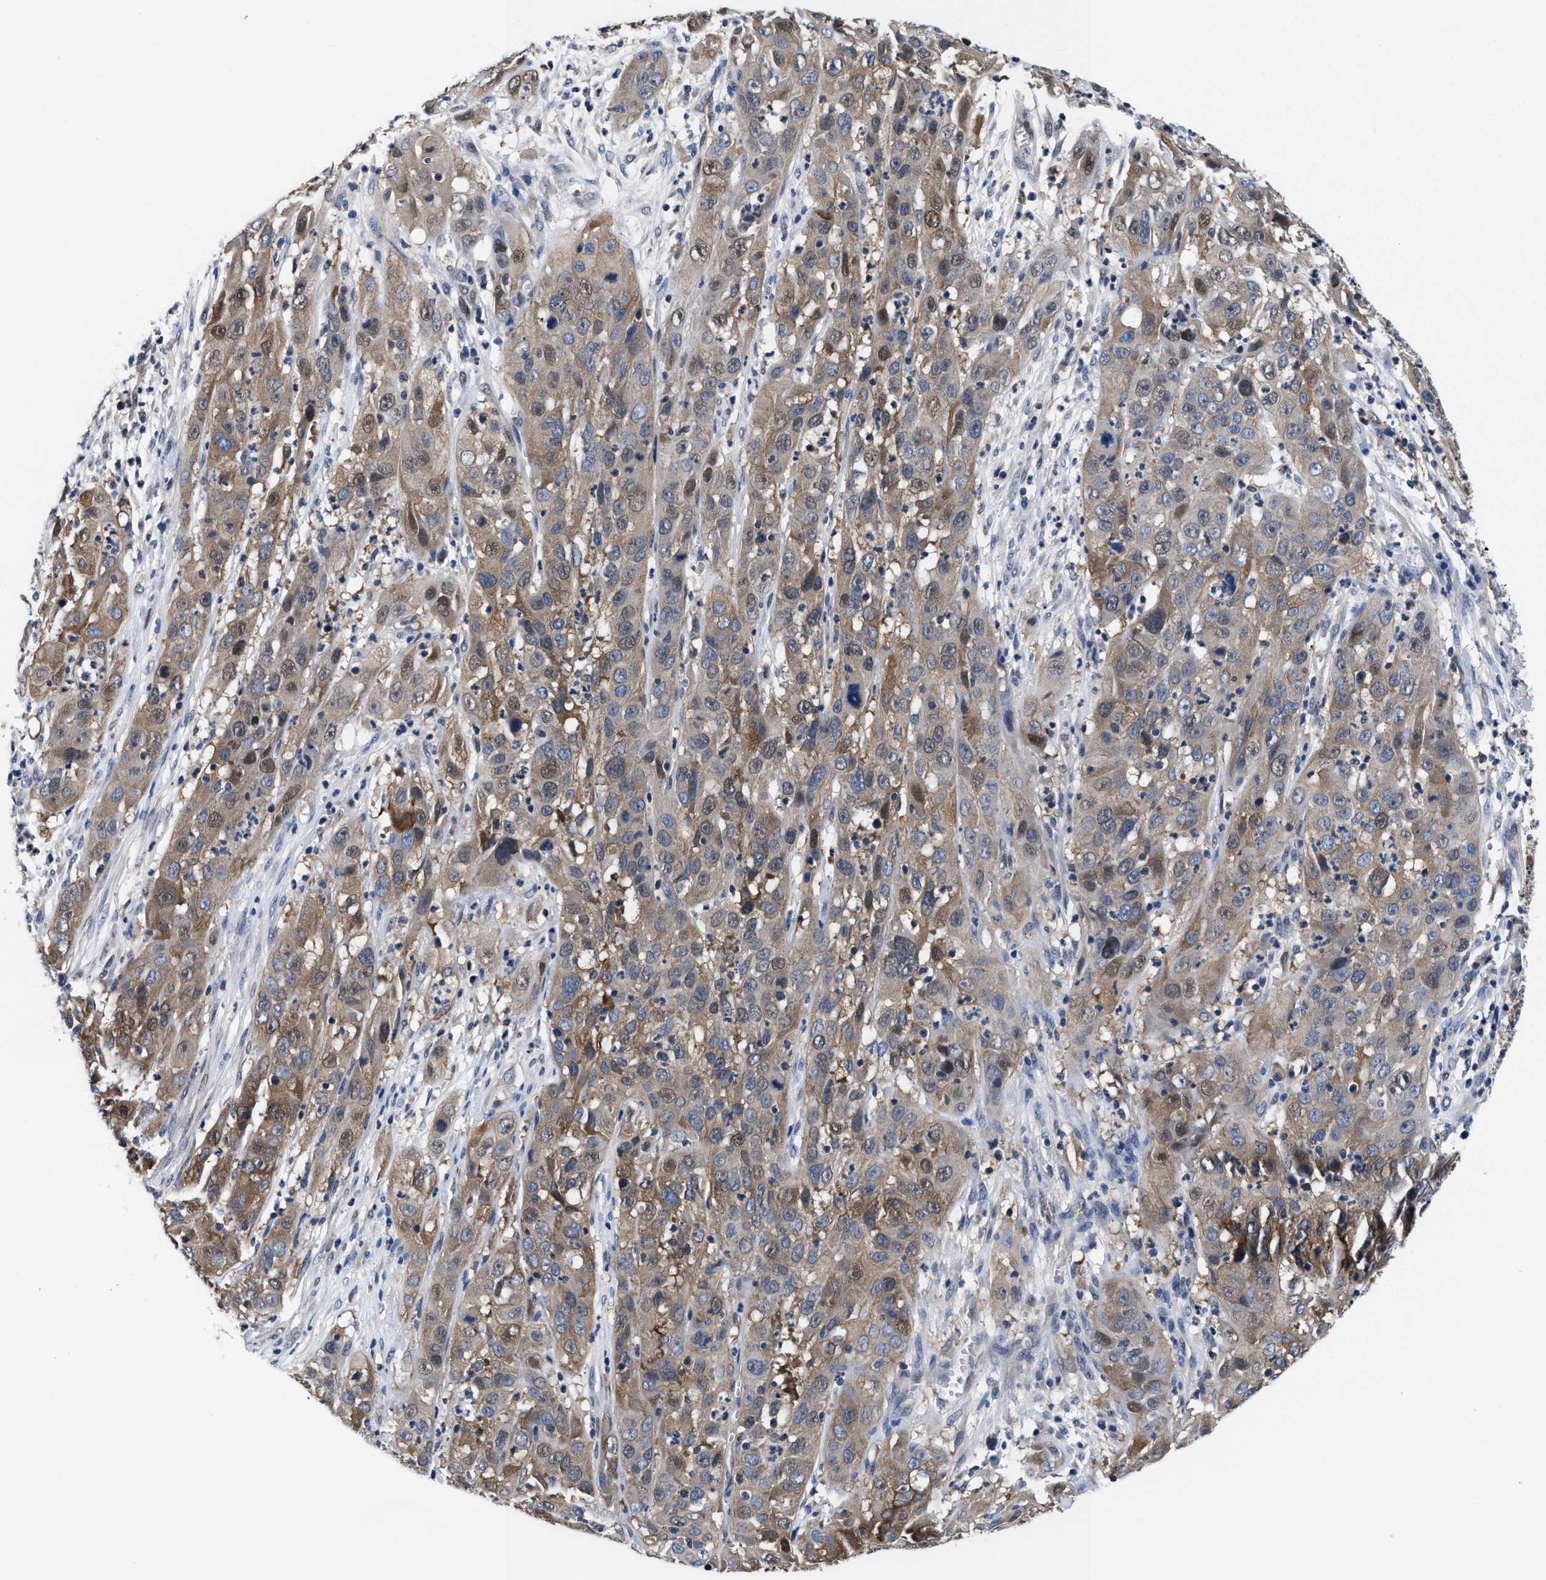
{"staining": {"intensity": "weak", "quantity": ">75%", "location": "cytoplasmic/membranous"}, "tissue": "cervical cancer", "cell_type": "Tumor cells", "image_type": "cancer", "snomed": [{"axis": "morphology", "description": "Squamous cell carcinoma, NOS"}, {"axis": "topography", "description": "Cervix"}], "caption": "Protein analysis of squamous cell carcinoma (cervical) tissue shows weak cytoplasmic/membranous staining in approximately >75% of tumor cells. (brown staining indicates protein expression, while blue staining denotes nuclei).", "gene": "ACLY", "patient": {"sex": "female", "age": 32}}